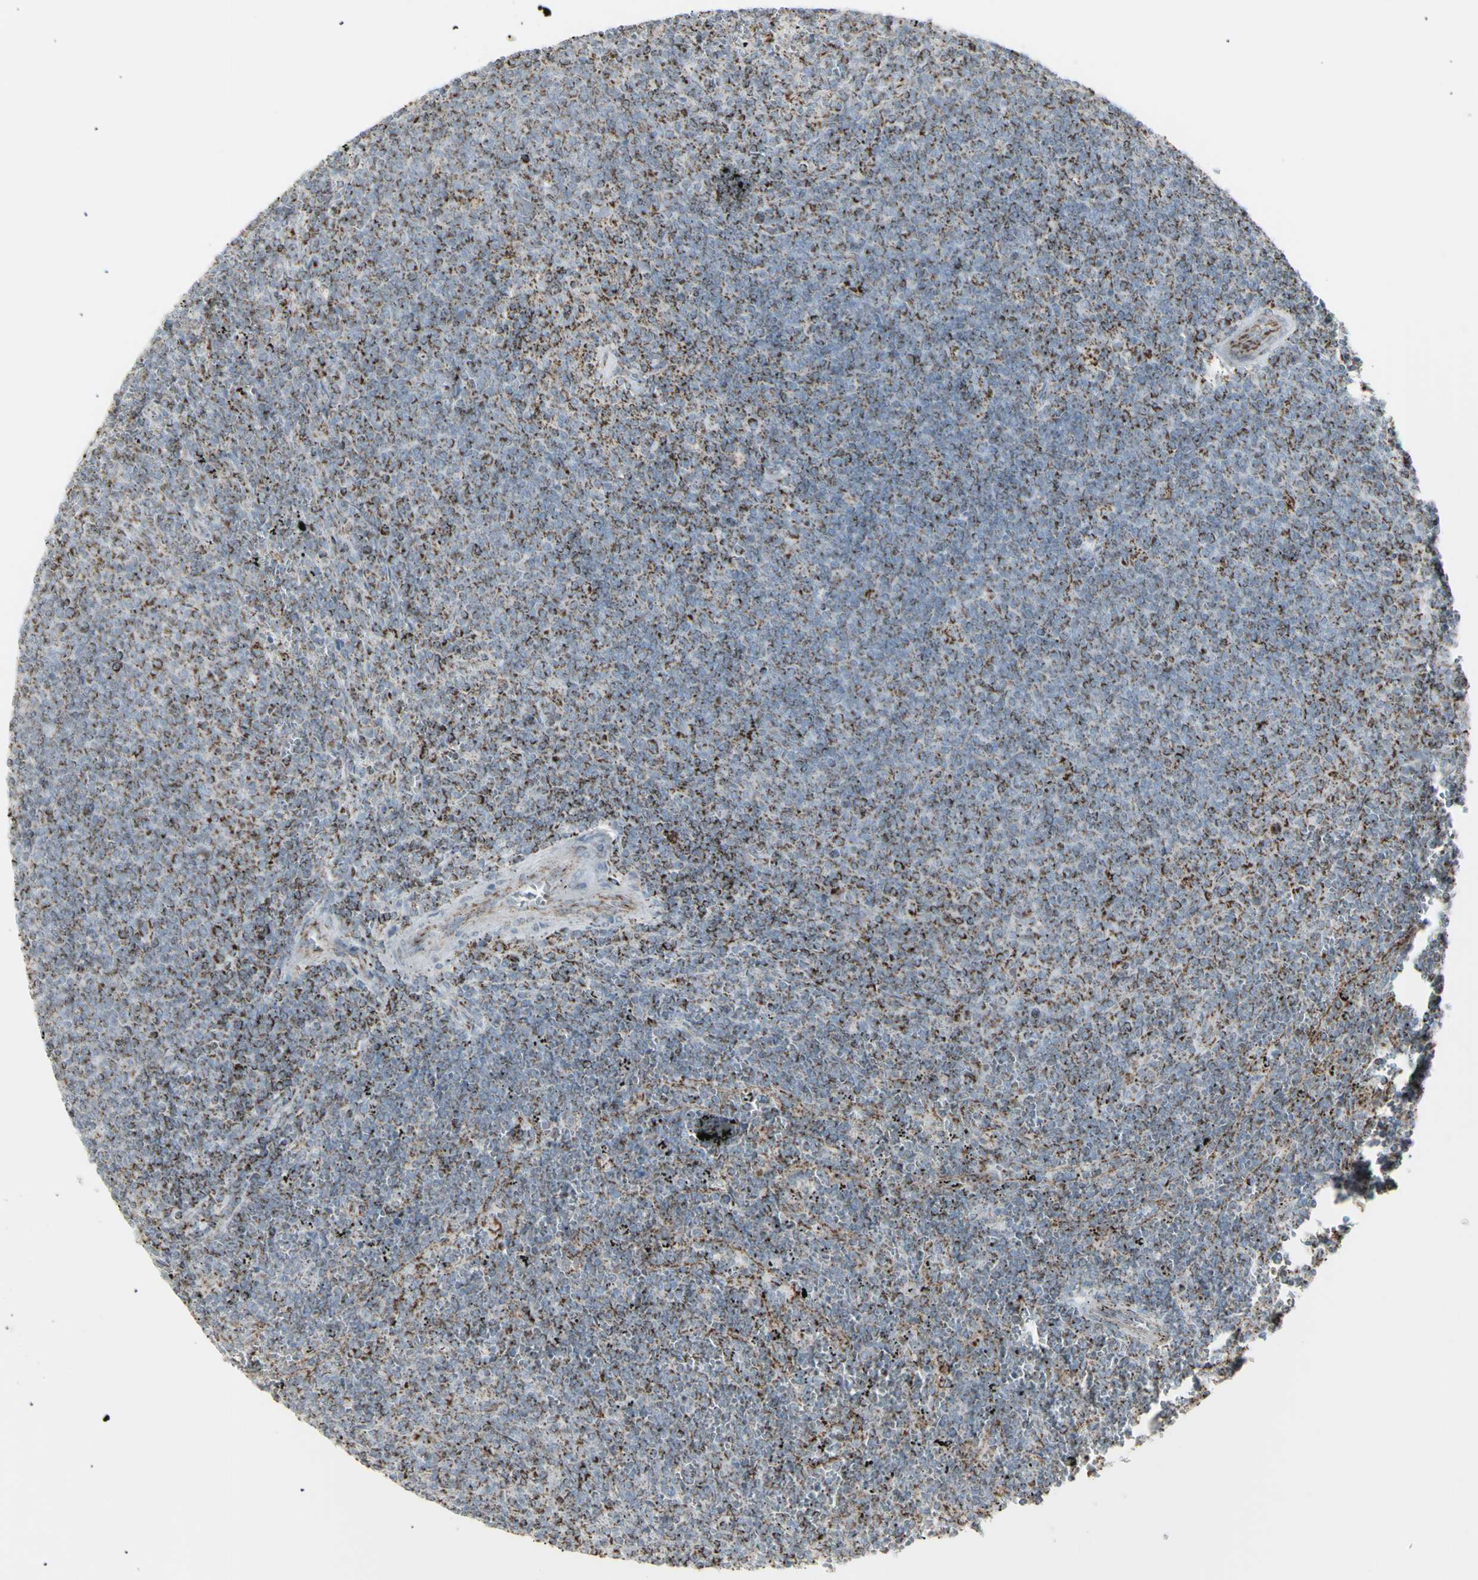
{"staining": {"intensity": "moderate", "quantity": "25%-75%", "location": "cytoplasmic/membranous"}, "tissue": "lymphoma", "cell_type": "Tumor cells", "image_type": "cancer", "snomed": [{"axis": "morphology", "description": "Malignant lymphoma, non-Hodgkin's type, Low grade"}, {"axis": "topography", "description": "Spleen"}], "caption": "The photomicrograph demonstrates a brown stain indicating the presence of a protein in the cytoplasmic/membranous of tumor cells in lymphoma.", "gene": "PLGRKT", "patient": {"sex": "female", "age": 50}}